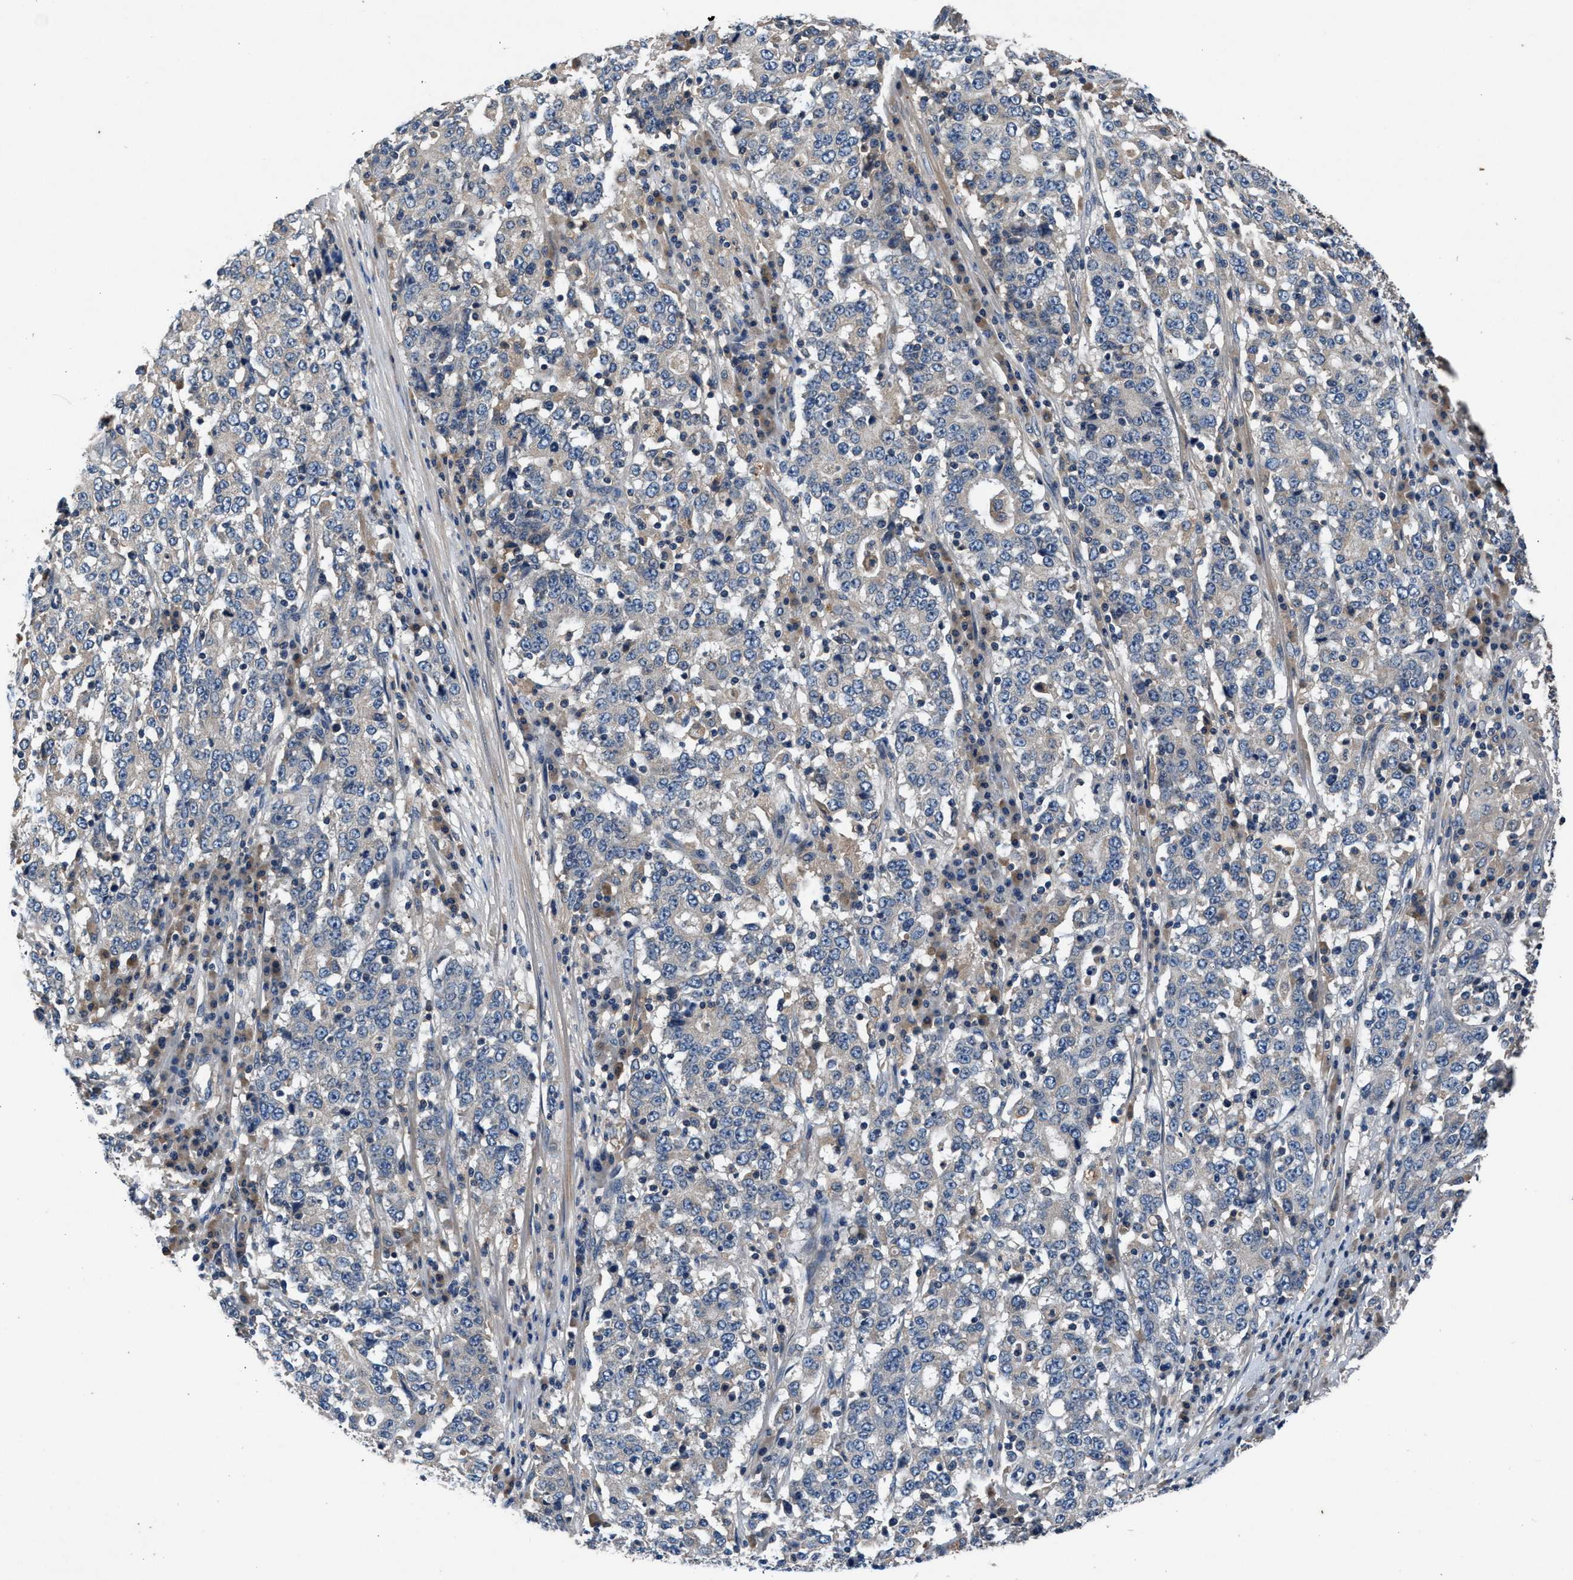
{"staining": {"intensity": "negative", "quantity": "none", "location": "none"}, "tissue": "stomach cancer", "cell_type": "Tumor cells", "image_type": "cancer", "snomed": [{"axis": "morphology", "description": "Adenocarcinoma, NOS"}, {"axis": "topography", "description": "Stomach"}], "caption": "This is a histopathology image of immunohistochemistry (IHC) staining of stomach cancer, which shows no positivity in tumor cells.", "gene": "PRXL2C", "patient": {"sex": "male", "age": 59}}